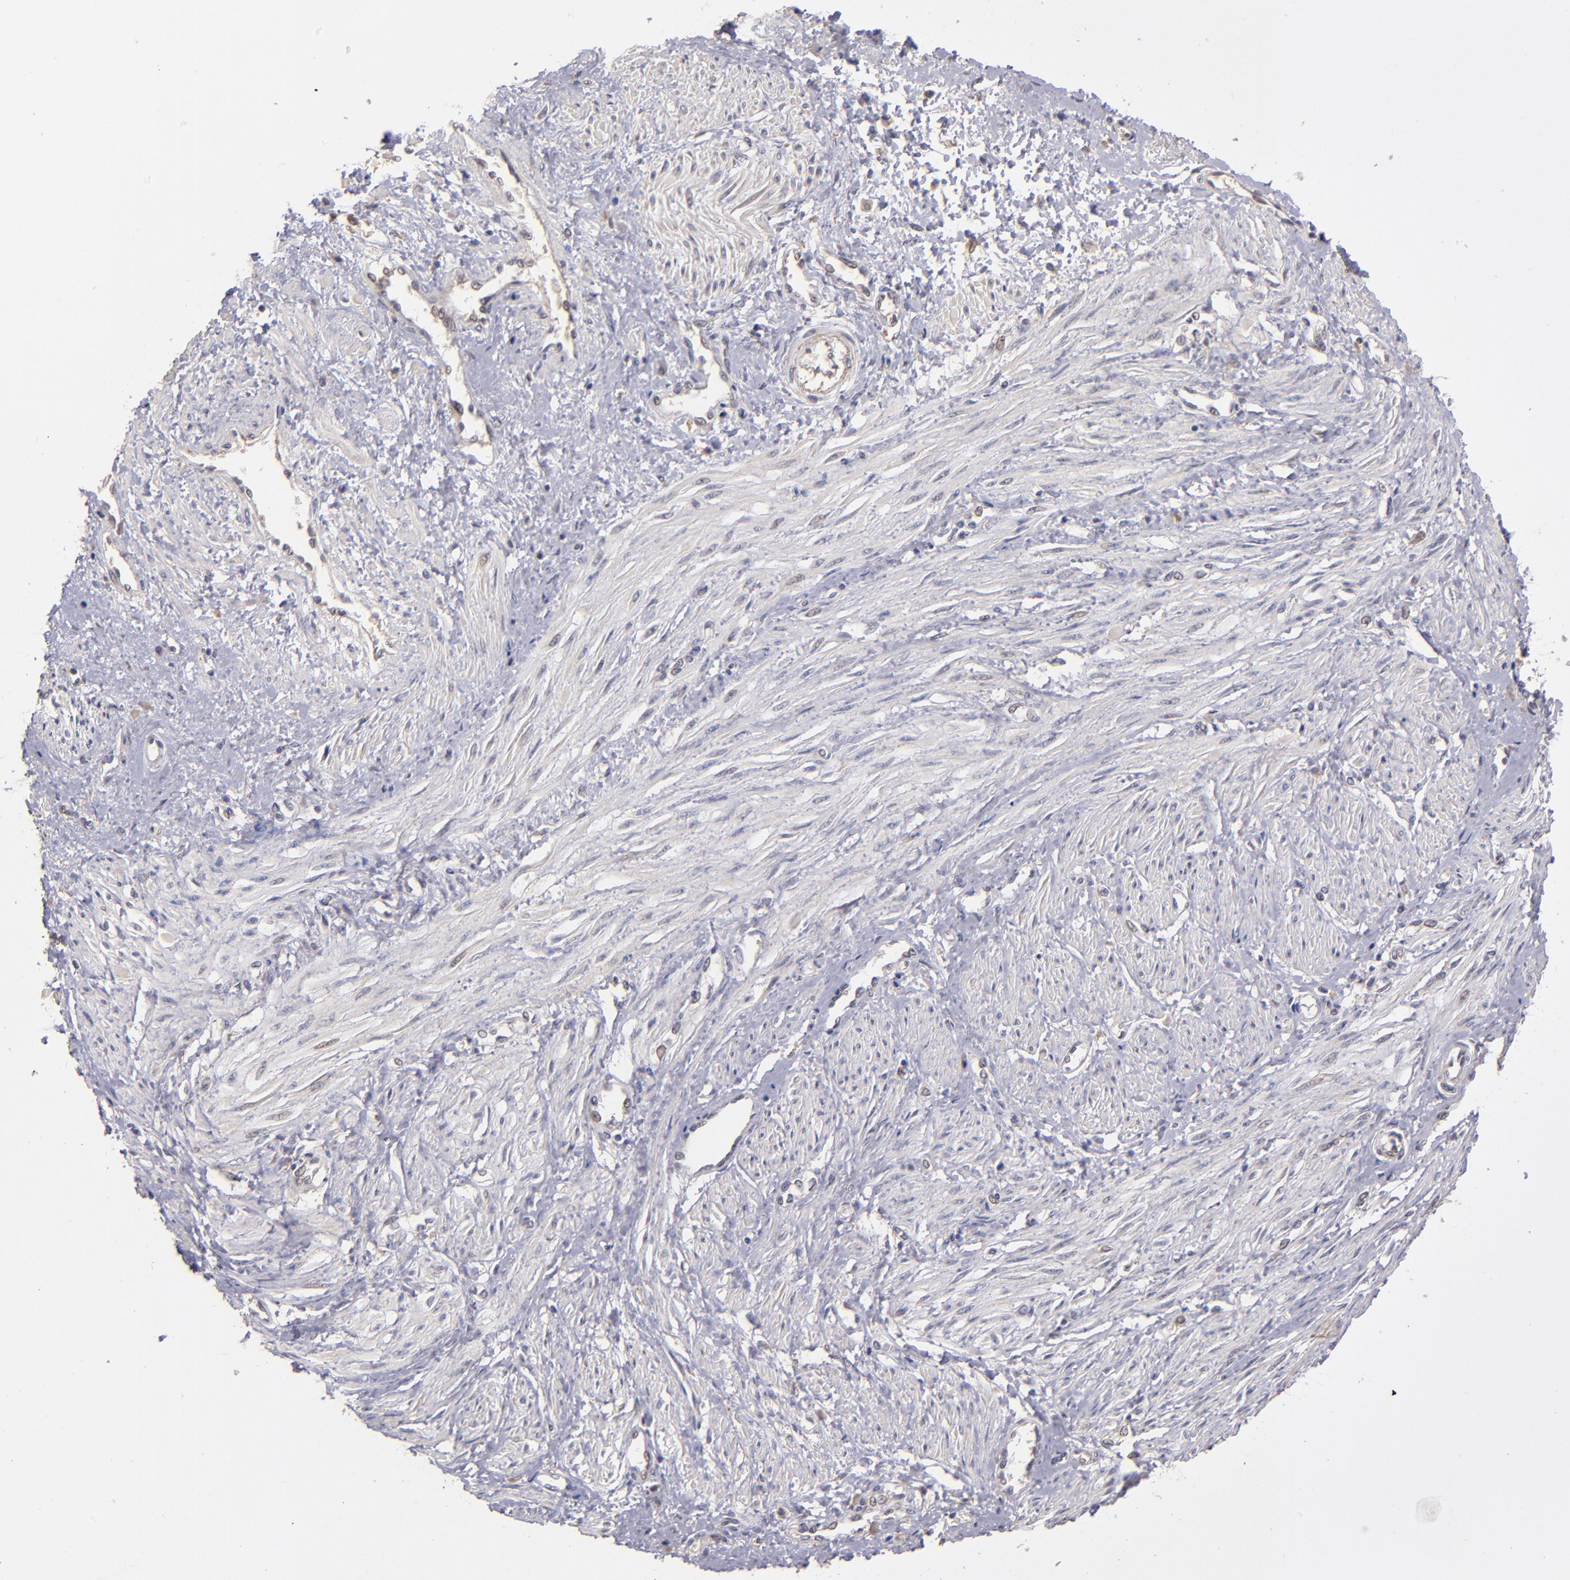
{"staining": {"intensity": "weak", "quantity": "25%-75%", "location": "nuclear"}, "tissue": "smooth muscle", "cell_type": "Smooth muscle cells", "image_type": "normal", "snomed": [{"axis": "morphology", "description": "Normal tissue, NOS"}, {"axis": "topography", "description": "Smooth muscle"}, {"axis": "topography", "description": "Uterus"}], "caption": "Brown immunohistochemical staining in unremarkable human smooth muscle displays weak nuclear positivity in about 25%-75% of smooth muscle cells. (Stains: DAB (3,3'-diaminobenzidine) in brown, nuclei in blue, Microscopy: brightfield microscopy at high magnification).", "gene": "ABHD12B", "patient": {"sex": "female", "age": 39}}